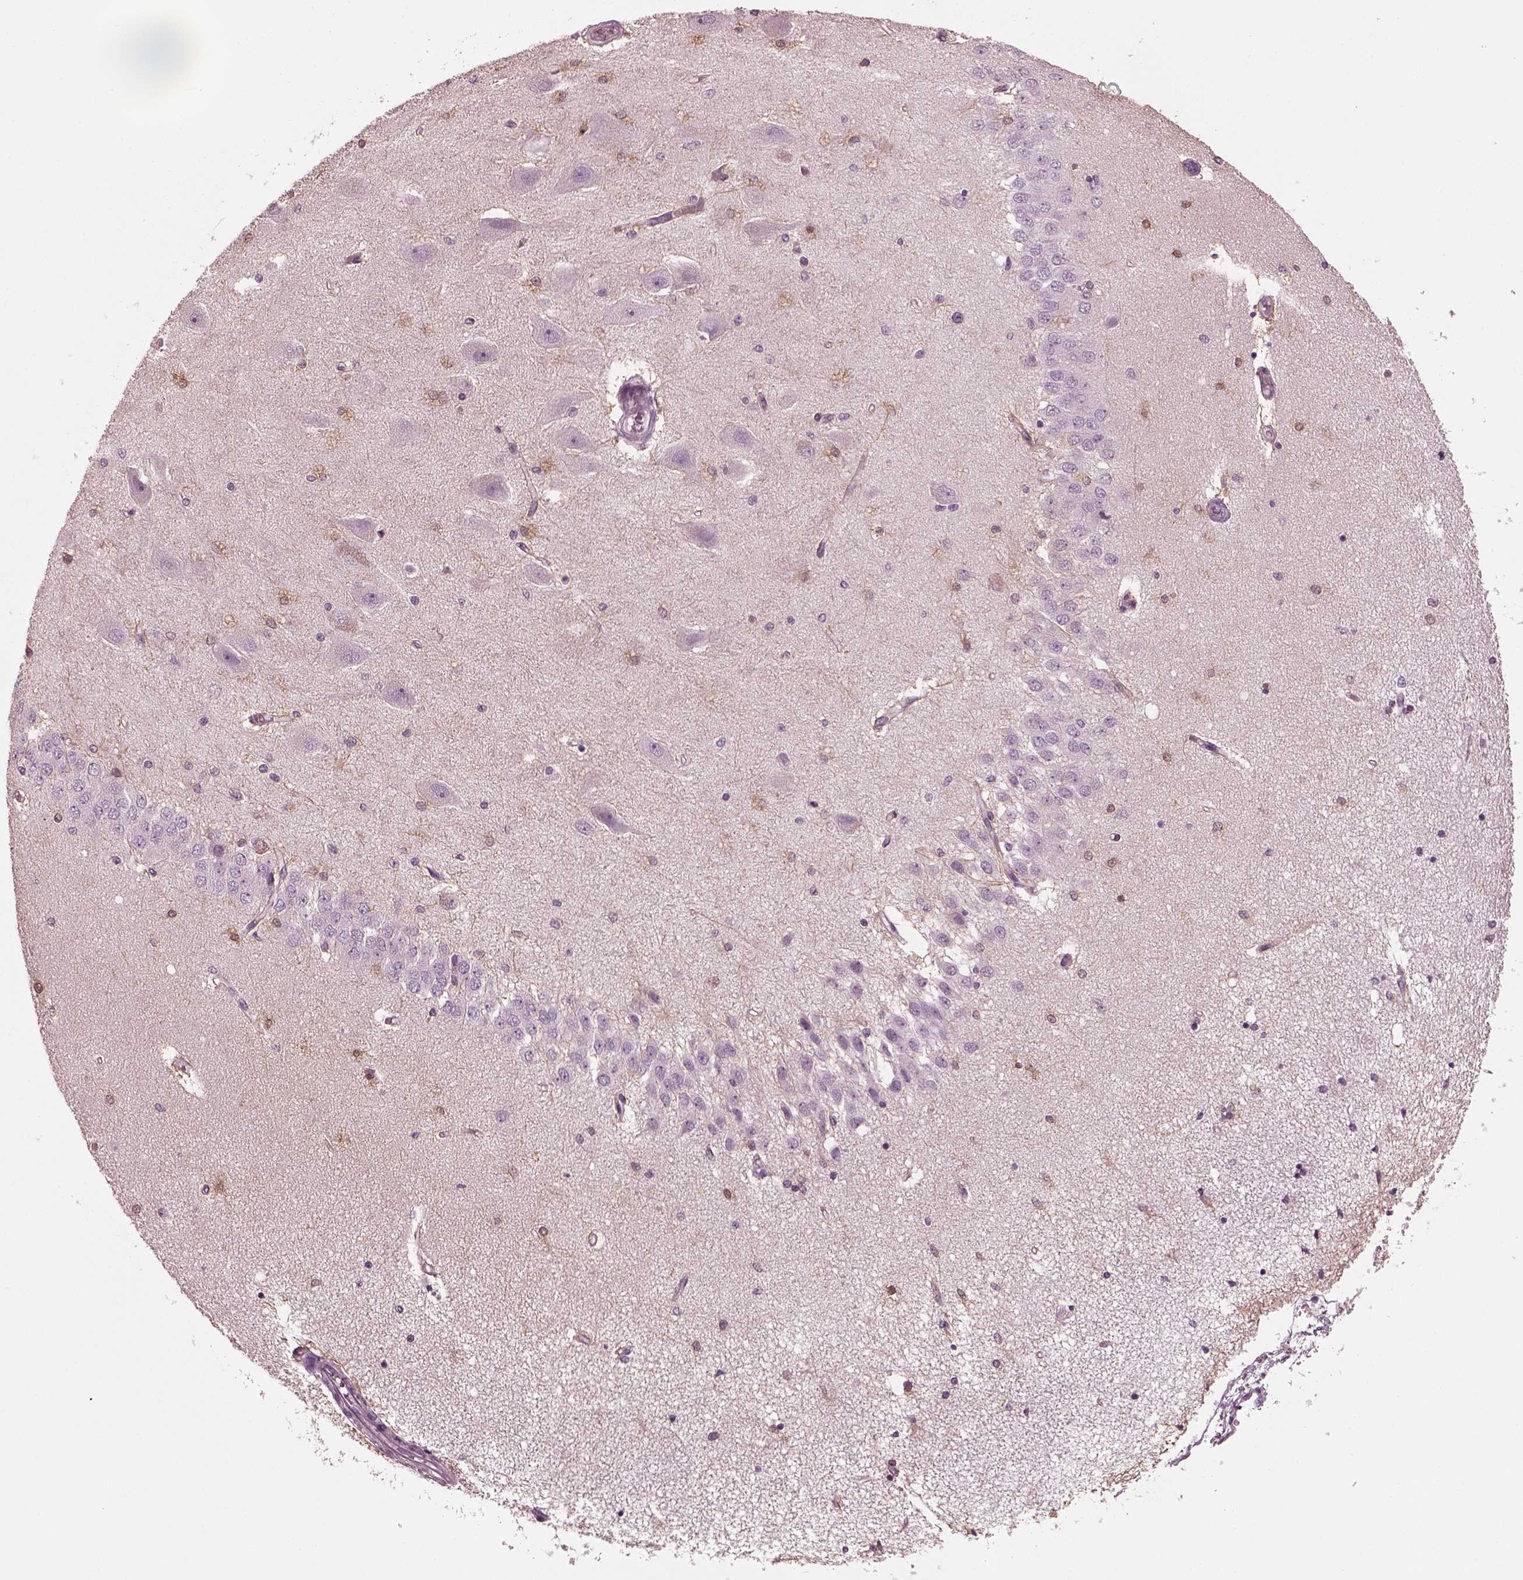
{"staining": {"intensity": "strong", "quantity": "<25%", "location": "cytoplasmic/membranous"}, "tissue": "hippocampus", "cell_type": "Glial cells", "image_type": "normal", "snomed": [{"axis": "morphology", "description": "Normal tissue, NOS"}, {"axis": "topography", "description": "Hippocampus"}], "caption": "Immunohistochemistry (IHC) of benign hippocampus displays medium levels of strong cytoplasmic/membranous expression in about <25% of glial cells.", "gene": "SLC6A17", "patient": {"sex": "female", "age": 54}}